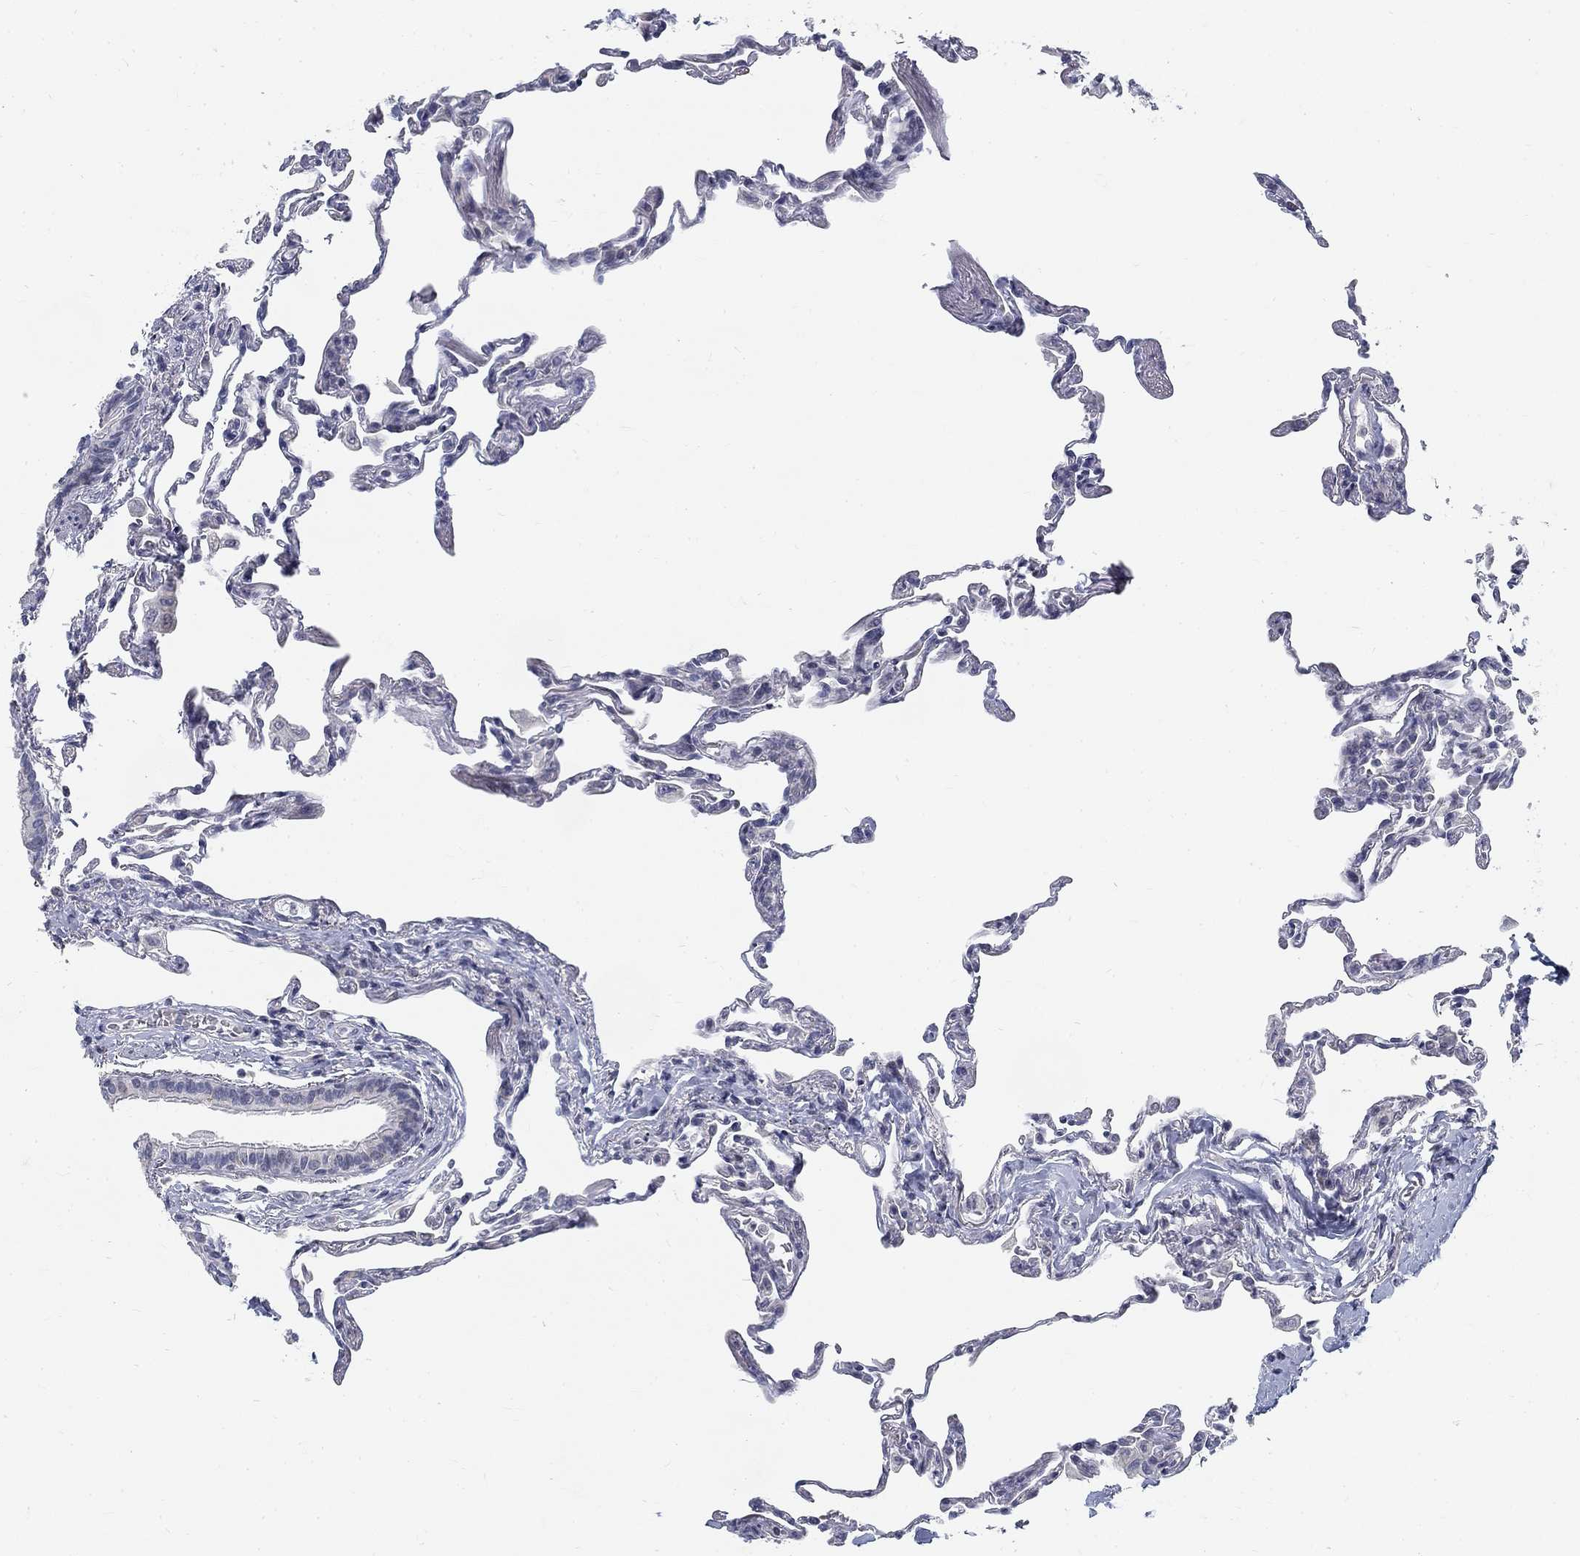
{"staining": {"intensity": "negative", "quantity": "none", "location": "none"}, "tissue": "lung", "cell_type": "Alveolar cells", "image_type": "normal", "snomed": [{"axis": "morphology", "description": "Normal tissue, NOS"}, {"axis": "topography", "description": "Lung"}], "caption": "Lung was stained to show a protein in brown. There is no significant staining in alveolar cells.", "gene": "ATP1A3", "patient": {"sex": "female", "age": 57}}